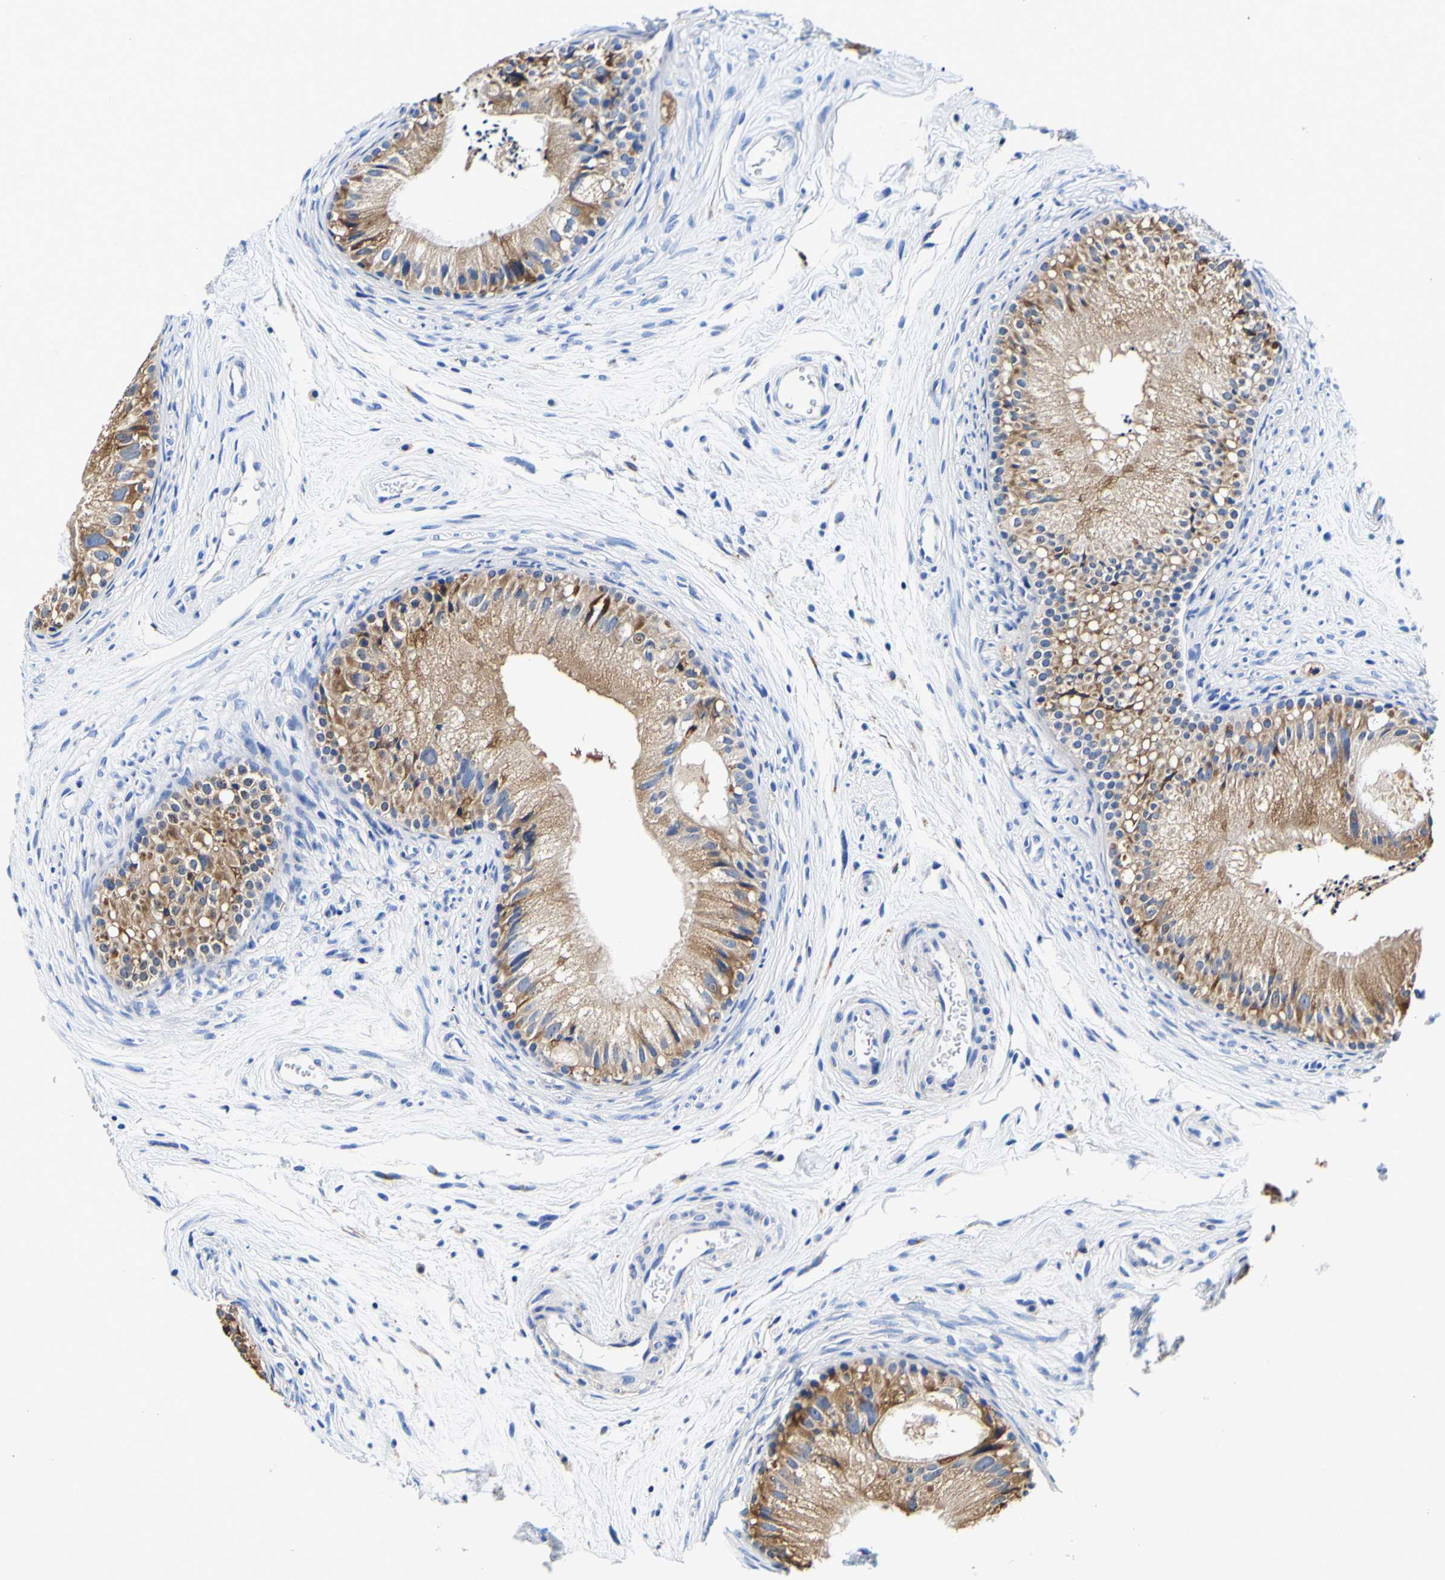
{"staining": {"intensity": "moderate", "quantity": ">75%", "location": "cytoplasmic/membranous"}, "tissue": "epididymis", "cell_type": "Glandular cells", "image_type": "normal", "snomed": [{"axis": "morphology", "description": "Normal tissue, NOS"}, {"axis": "topography", "description": "Epididymis"}], "caption": "Protein analysis of unremarkable epididymis reveals moderate cytoplasmic/membranous expression in approximately >75% of glandular cells.", "gene": "P4HB", "patient": {"sex": "male", "age": 56}}